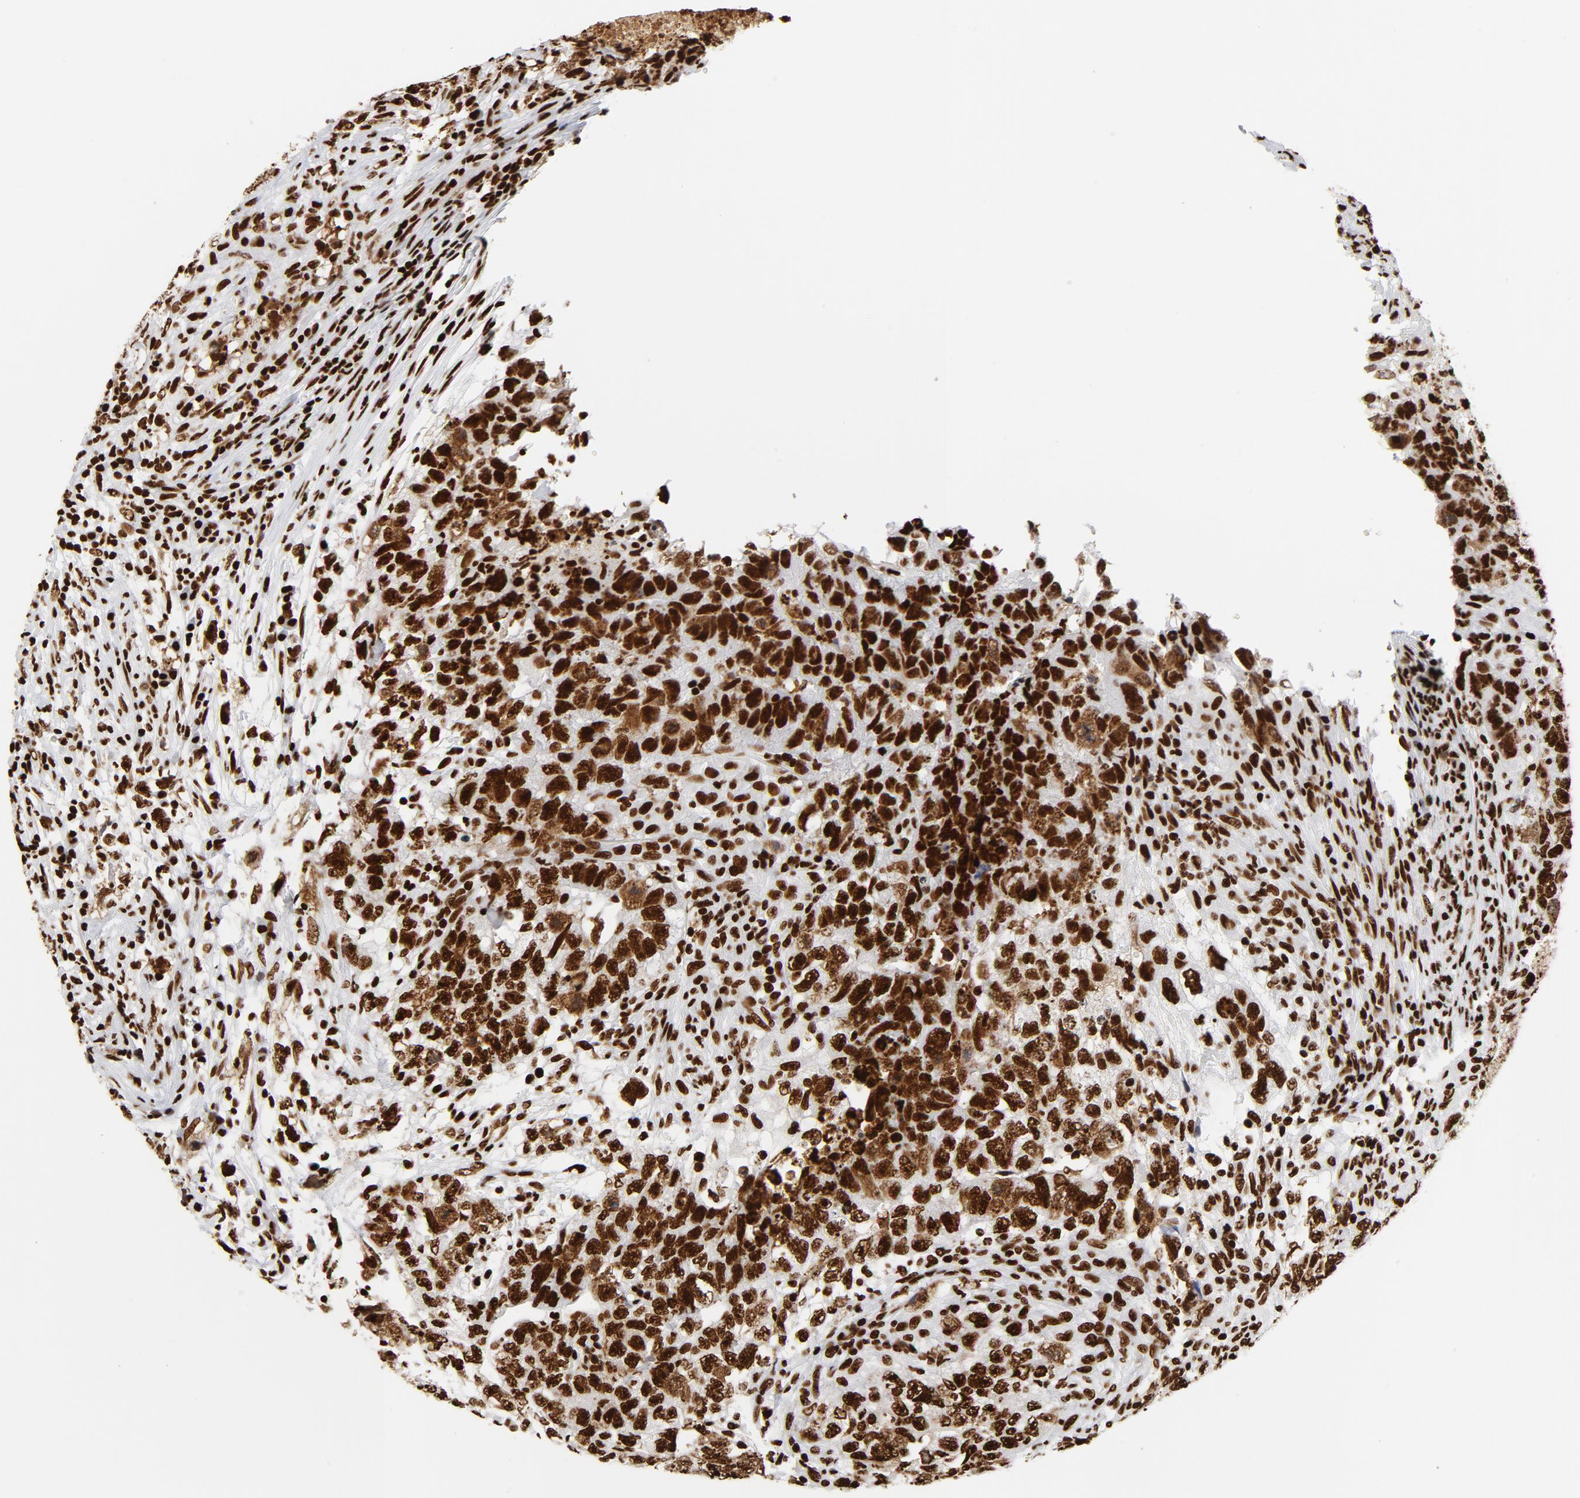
{"staining": {"intensity": "strong", "quantity": ">75%", "location": "cytoplasmic/membranous,nuclear"}, "tissue": "testis cancer", "cell_type": "Tumor cells", "image_type": "cancer", "snomed": [{"axis": "morphology", "description": "Carcinoma, Embryonal, NOS"}, {"axis": "topography", "description": "Testis"}], "caption": "Human embryonal carcinoma (testis) stained for a protein (brown) reveals strong cytoplasmic/membranous and nuclear positive expression in approximately >75% of tumor cells.", "gene": "XRCC6", "patient": {"sex": "male", "age": 21}}